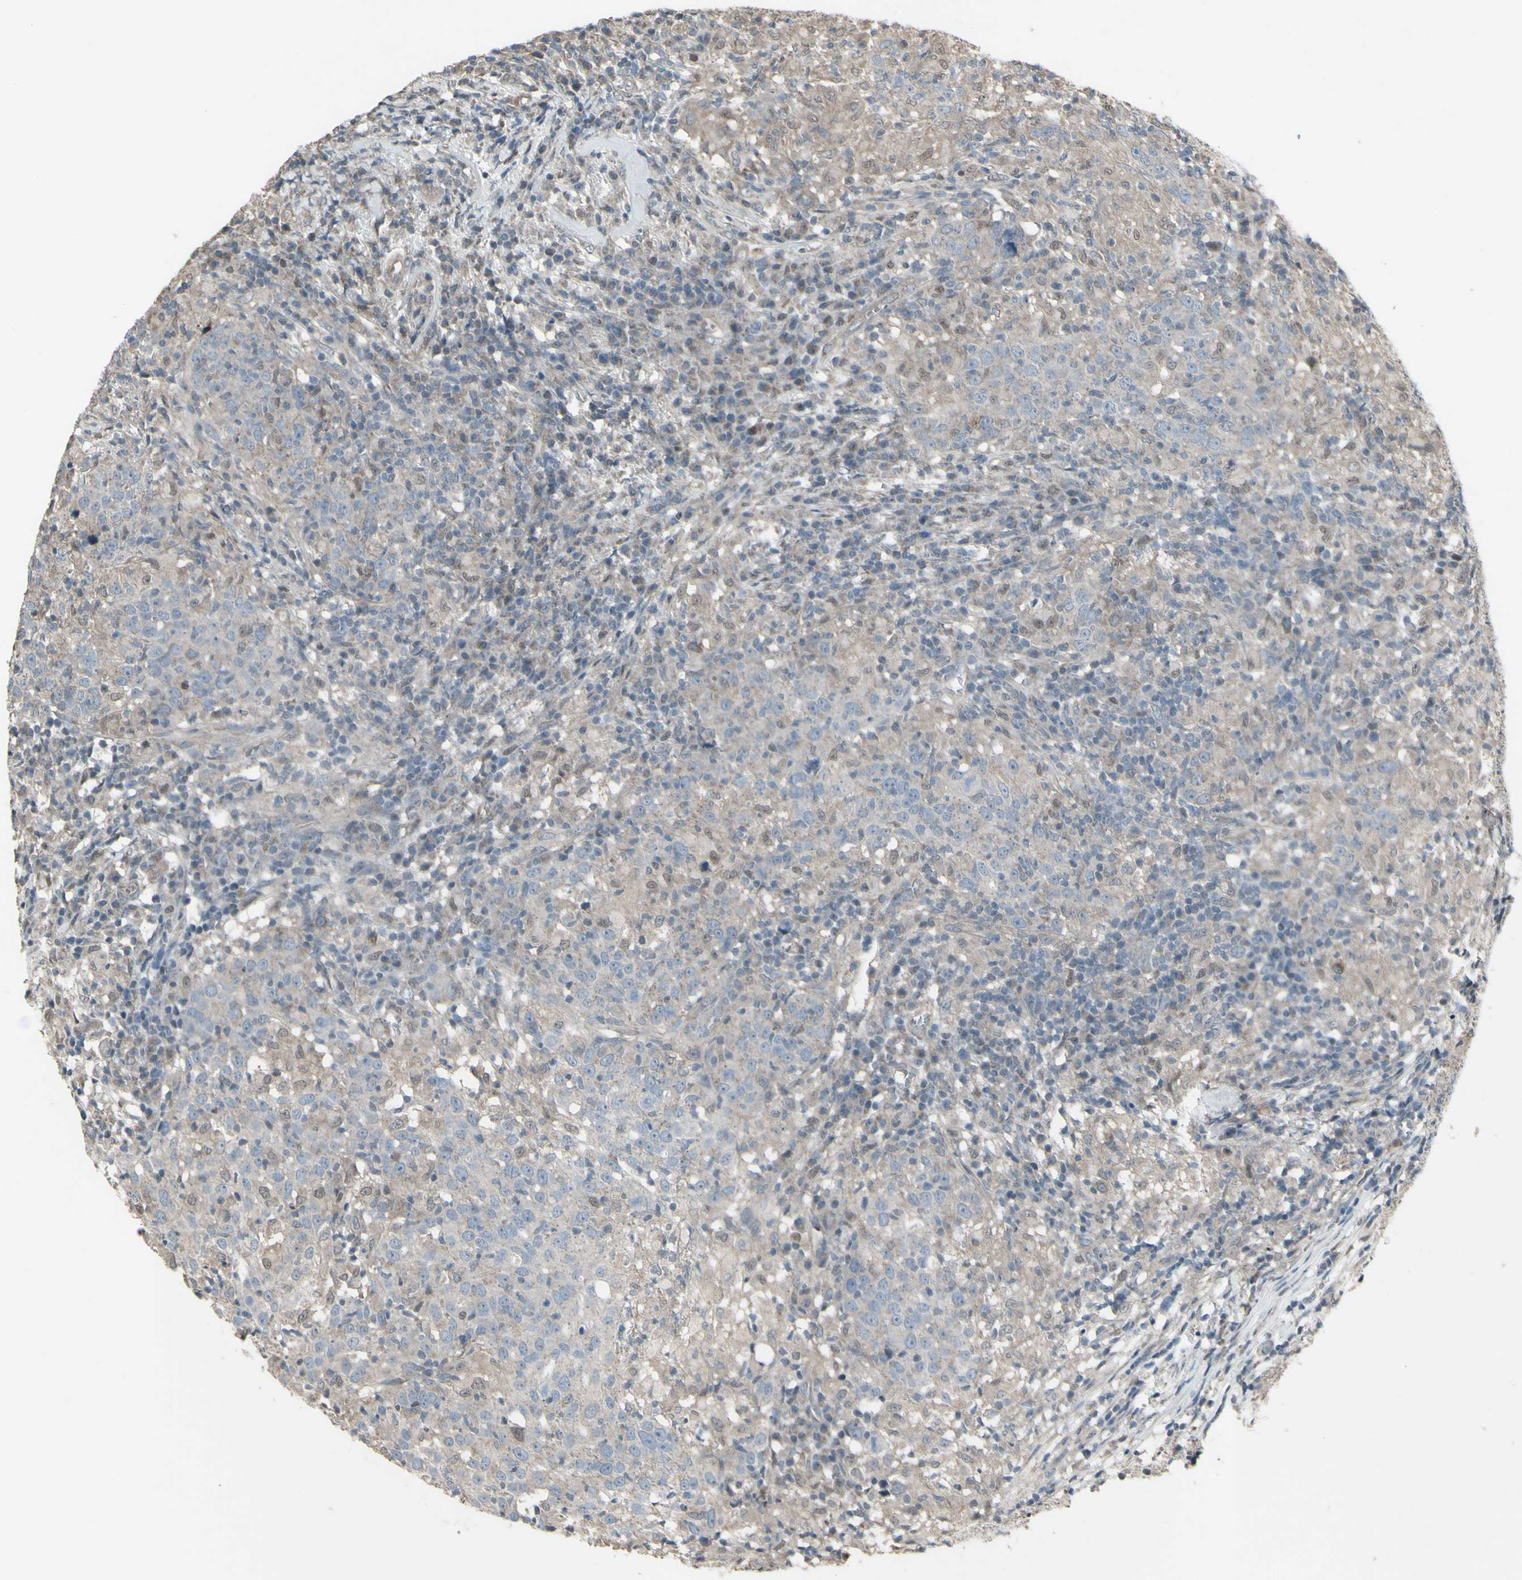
{"staining": {"intensity": "weak", "quantity": ">75%", "location": "cytoplasmic/membranous"}, "tissue": "head and neck cancer", "cell_type": "Tumor cells", "image_type": "cancer", "snomed": [{"axis": "morphology", "description": "Adenocarcinoma, NOS"}, {"axis": "topography", "description": "Salivary gland"}, {"axis": "topography", "description": "Head-Neck"}], "caption": "Immunohistochemistry histopathology image of human head and neck cancer (adenocarcinoma) stained for a protein (brown), which displays low levels of weak cytoplasmic/membranous staining in approximately >75% of tumor cells.", "gene": "FXYD3", "patient": {"sex": "female", "age": 65}}